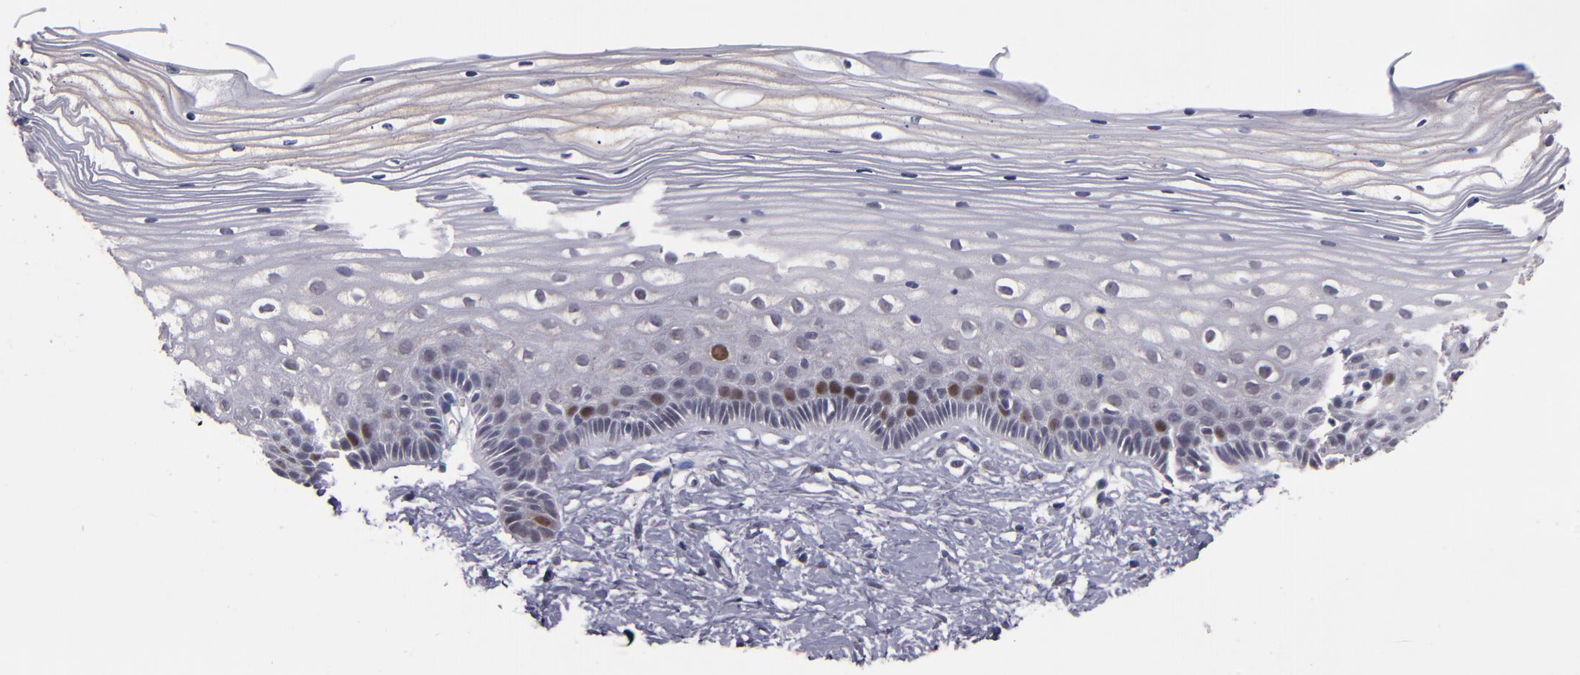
{"staining": {"intensity": "weak", "quantity": "<25%", "location": "cytoplasmic/membranous"}, "tissue": "cervix", "cell_type": "Glandular cells", "image_type": "normal", "snomed": [{"axis": "morphology", "description": "Normal tissue, NOS"}, {"axis": "topography", "description": "Cervix"}], "caption": "This micrograph is of normal cervix stained with IHC to label a protein in brown with the nuclei are counter-stained blue. There is no staining in glandular cells. Brightfield microscopy of IHC stained with DAB (3,3'-diaminobenzidine) (brown) and hematoxylin (blue), captured at high magnification.", "gene": "CDC7", "patient": {"sex": "female", "age": 40}}